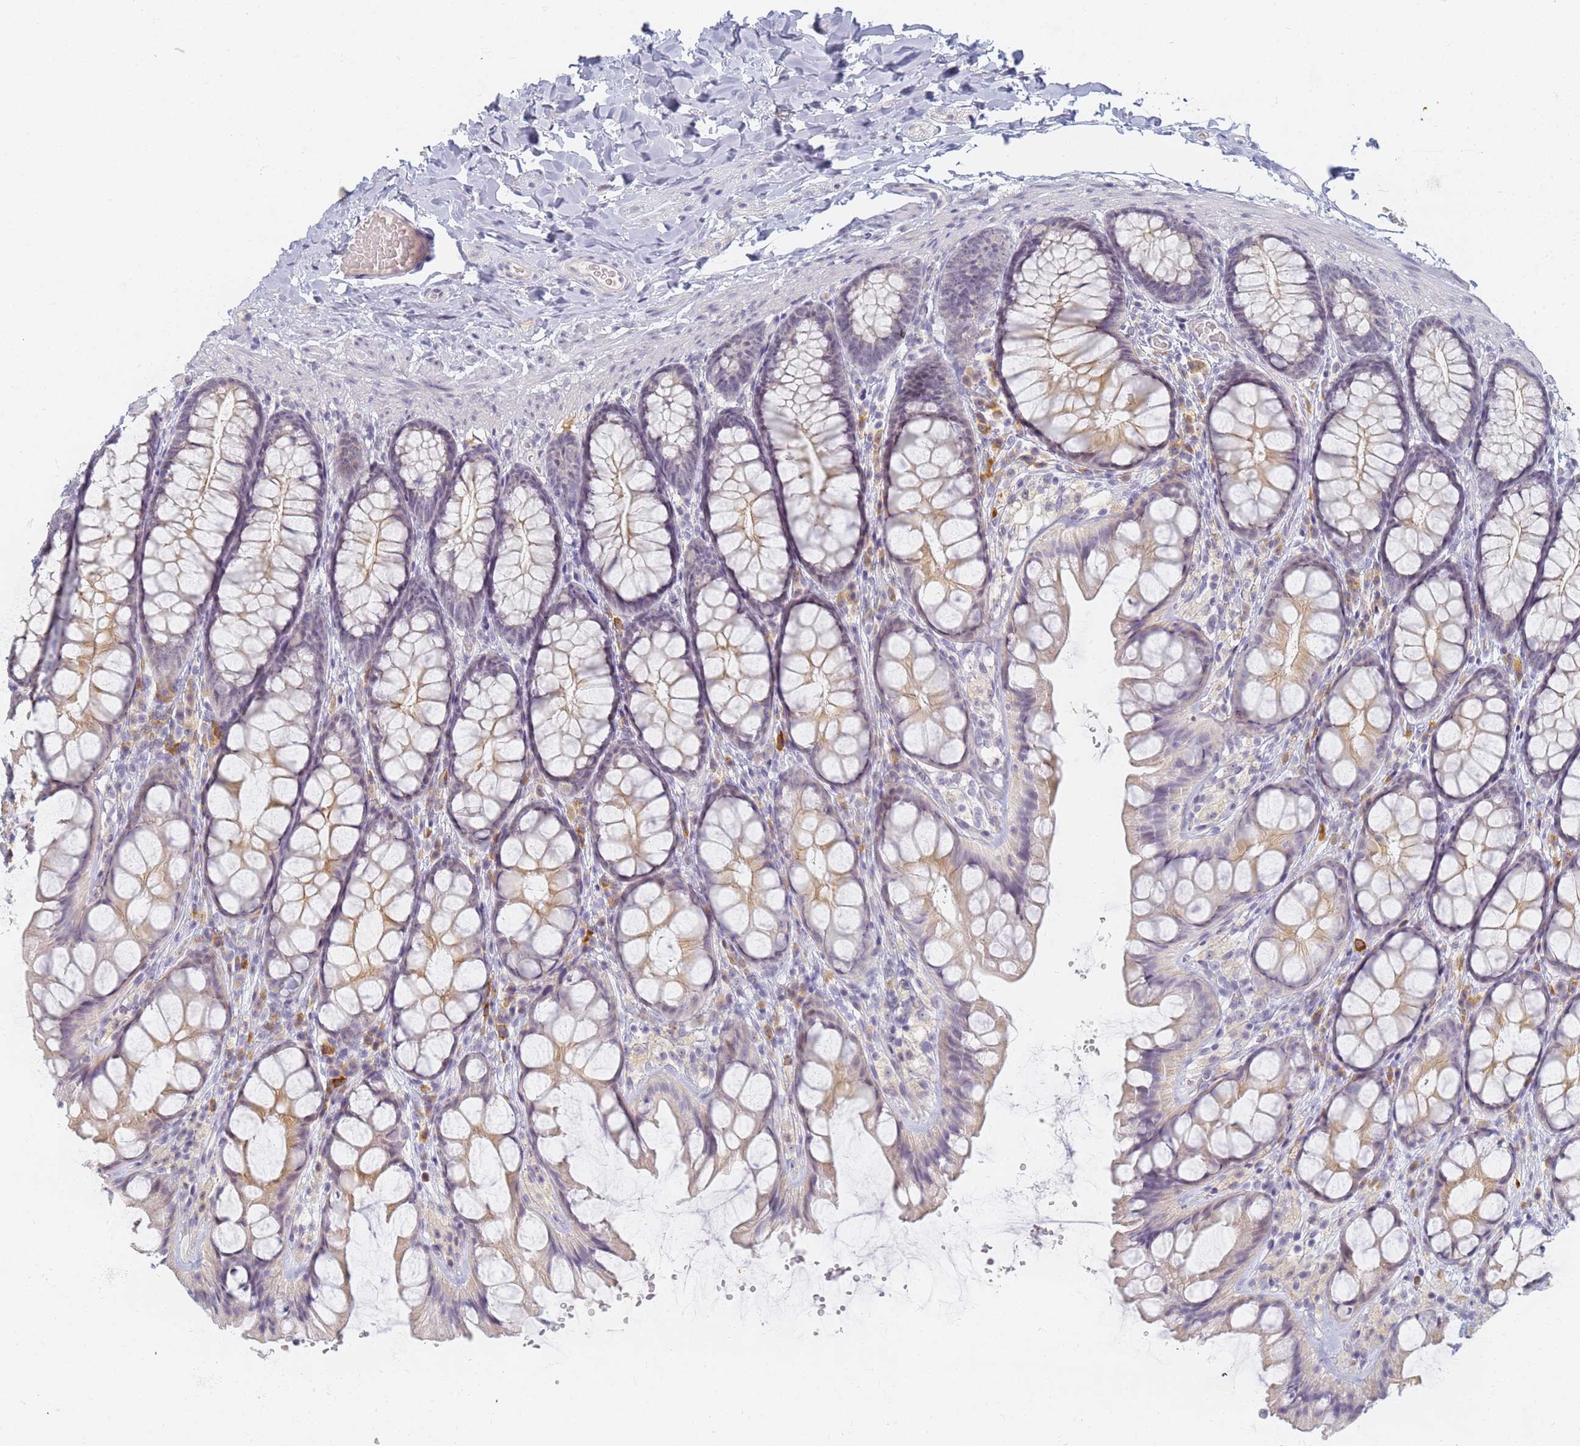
{"staining": {"intensity": "negative", "quantity": "none", "location": "none"}, "tissue": "colon", "cell_type": "Endothelial cells", "image_type": "normal", "snomed": [{"axis": "morphology", "description": "Normal tissue, NOS"}, {"axis": "topography", "description": "Colon"}], "caption": "High power microscopy image of an immunohistochemistry (IHC) micrograph of normal colon, revealing no significant staining in endothelial cells. (Brightfield microscopy of DAB immunohistochemistry at high magnification).", "gene": "SLC38A9", "patient": {"sex": "male", "age": 47}}